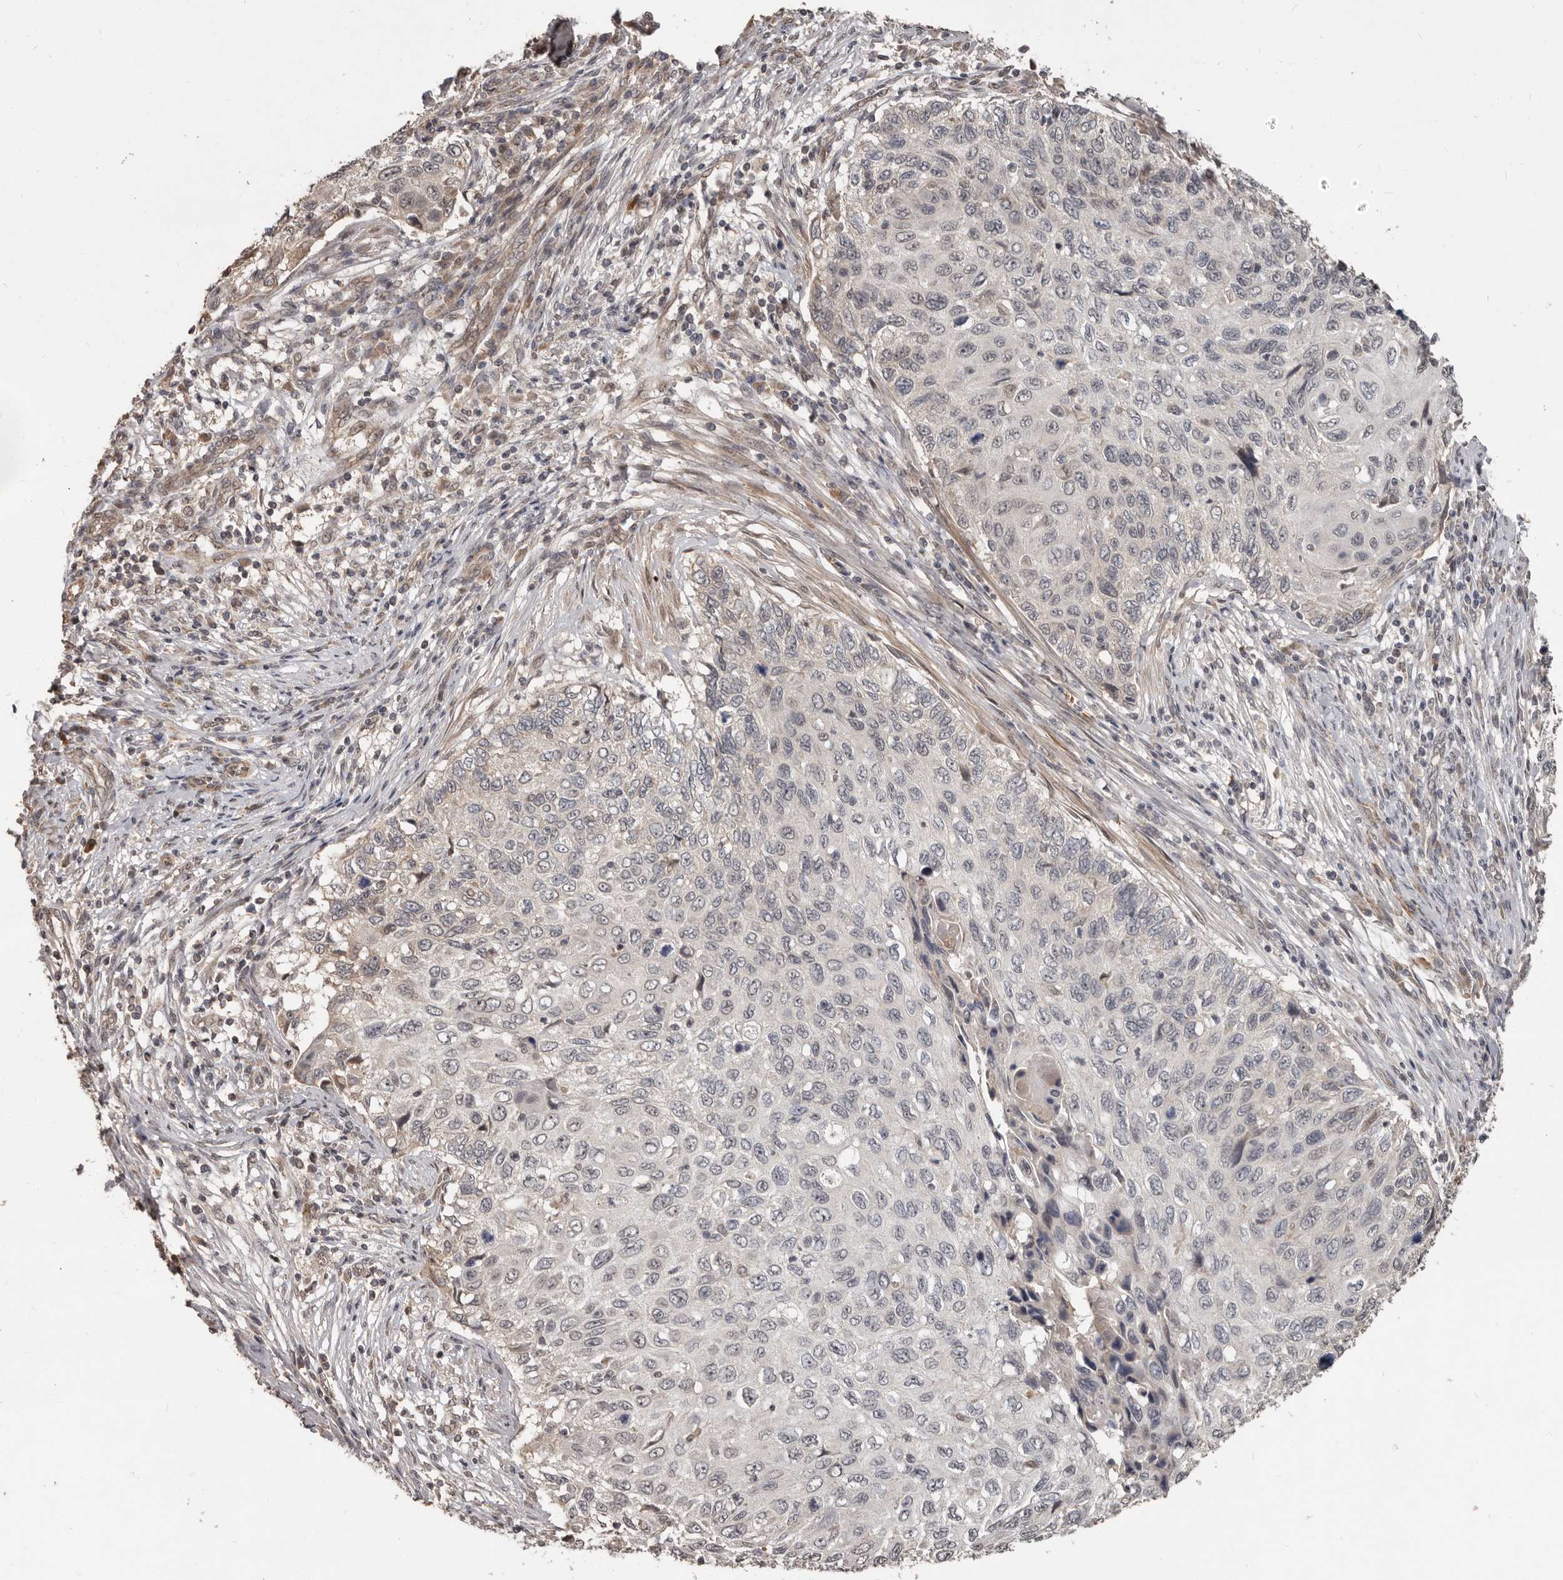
{"staining": {"intensity": "weak", "quantity": "<25%", "location": "cytoplasmic/membranous,nuclear"}, "tissue": "cervical cancer", "cell_type": "Tumor cells", "image_type": "cancer", "snomed": [{"axis": "morphology", "description": "Squamous cell carcinoma, NOS"}, {"axis": "topography", "description": "Cervix"}], "caption": "This is an immunohistochemistry photomicrograph of cervical squamous cell carcinoma. There is no positivity in tumor cells.", "gene": "ZFP14", "patient": {"sex": "female", "age": 70}}